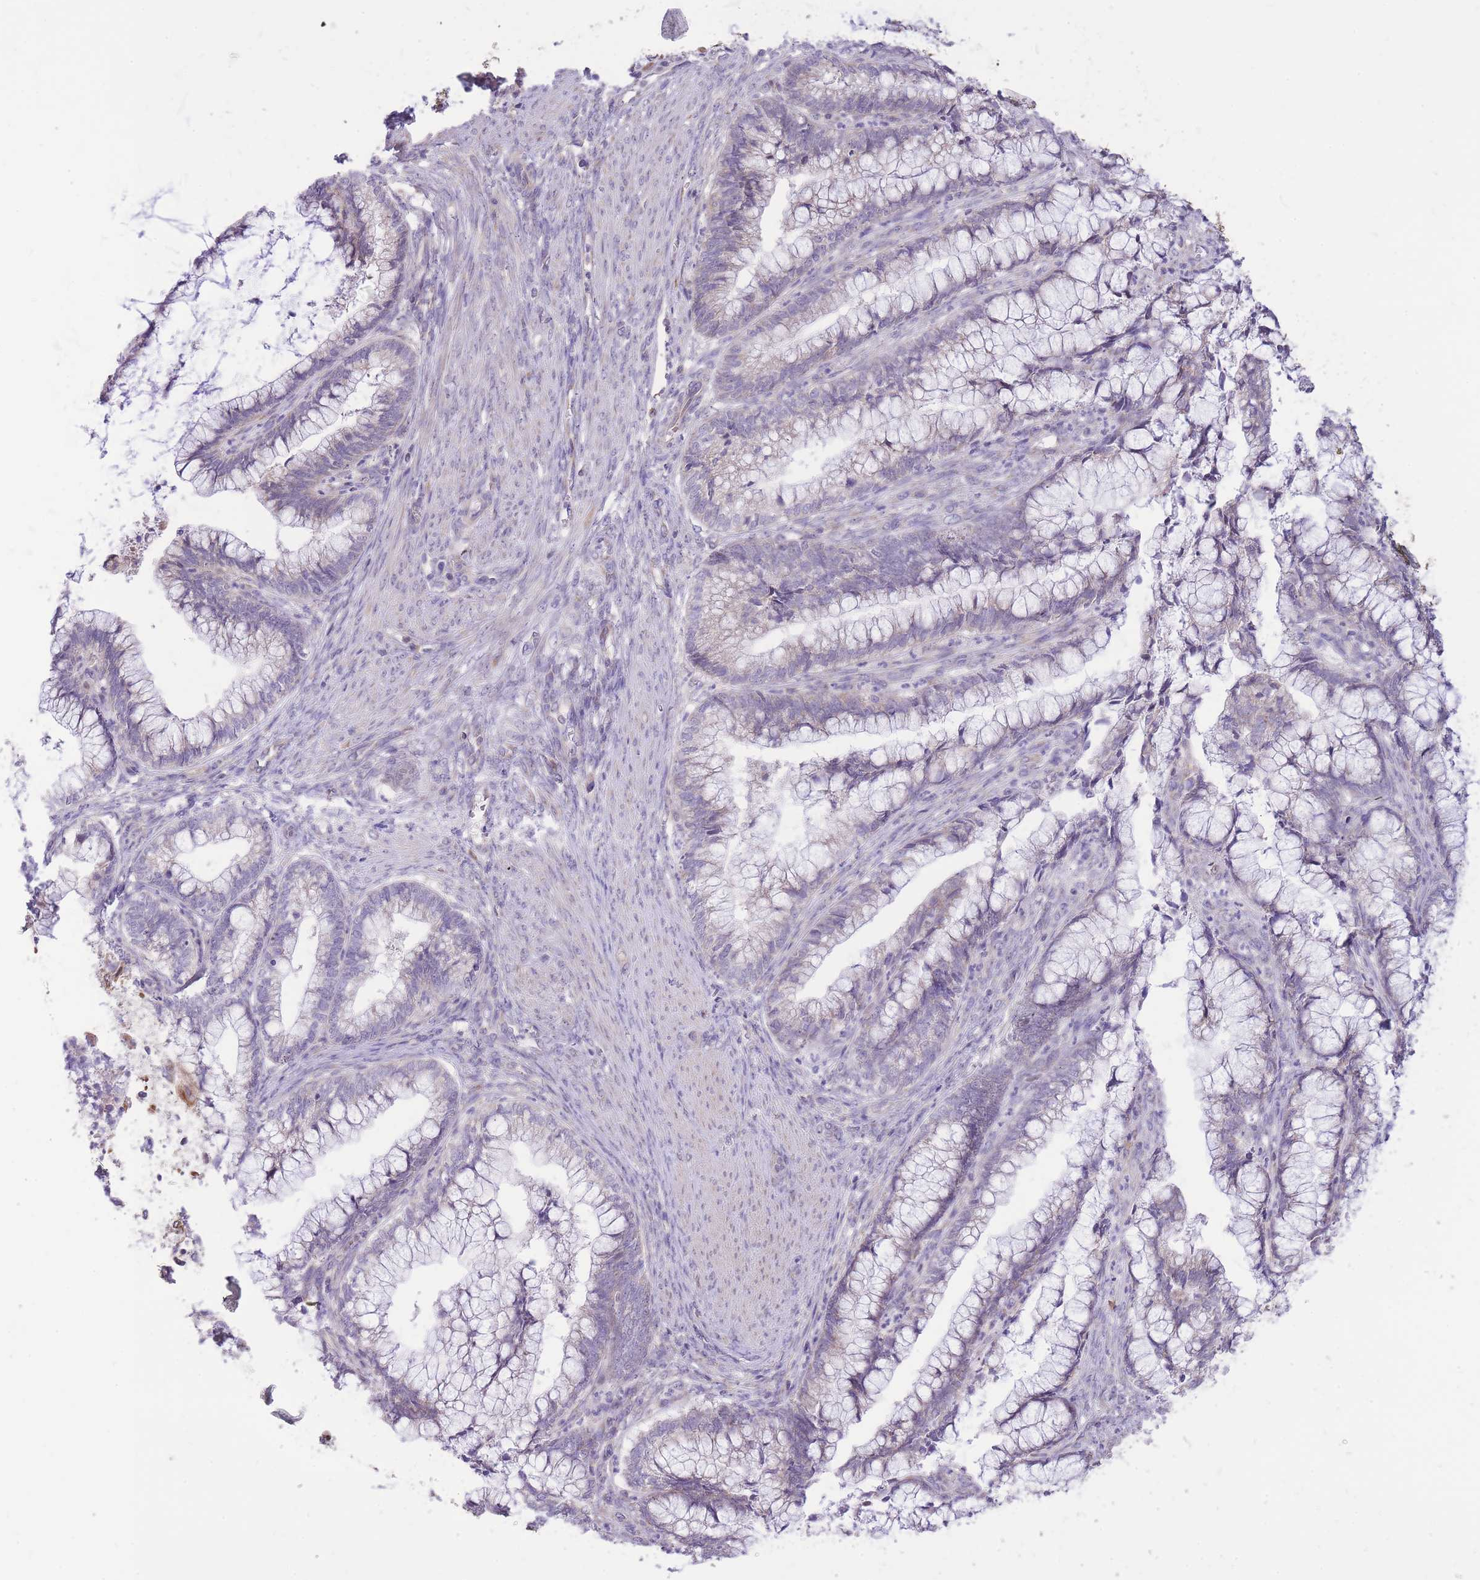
{"staining": {"intensity": "negative", "quantity": "none", "location": "none"}, "tissue": "cervical cancer", "cell_type": "Tumor cells", "image_type": "cancer", "snomed": [{"axis": "morphology", "description": "Adenocarcinoma, NOS"}, {"axis": "topography", "description": "Cervix"}], "caption": "This is an immunohistochemistry (IHC) histopathology image of human cervical cancer. There is no staining in tumor cells.", "gene": "TOPAZ1", "patient": {"sex": "female", "age": 44}}